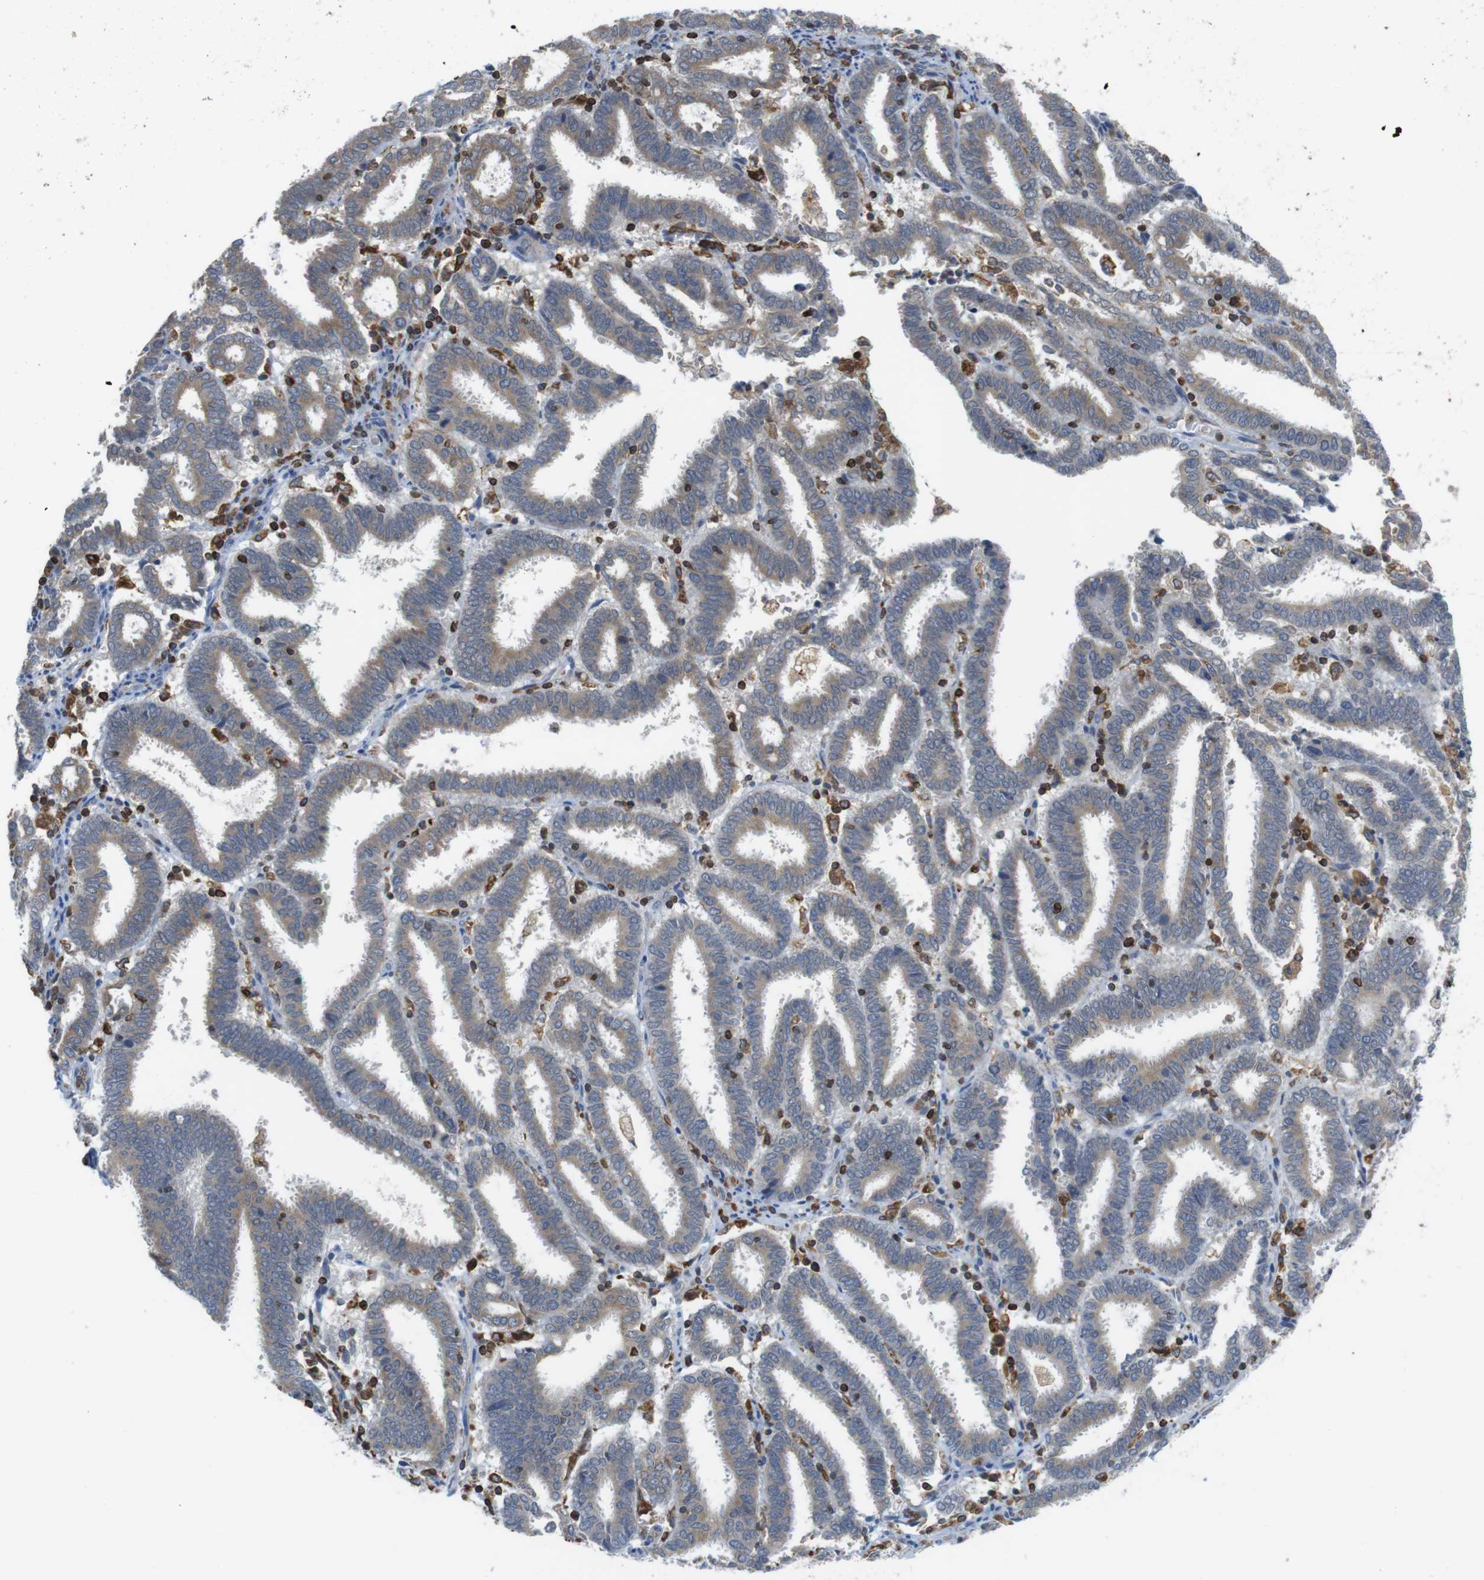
{"staining": {"intensity": "weak", "quantity": "25%-75%", "location": "cytoplasmic/membranous"}, "tissue": "endometrial cancer", "cell_type": "Tumor cells", "image_type": "cancer", "snomed": [{"axis": "morphology", "description": "Adenocarcinoma, NOS"}, {"axis": "topography", "description": "Uterus"}], "caption": "Immunohistochemistry of human endometrial cancer shows low levels of weak cytoplasmic/membranous staining in about 25%-75% of tumor cells.", "gene": "ARL6IP5", "patient": {"sex": "female", "age": 83}}